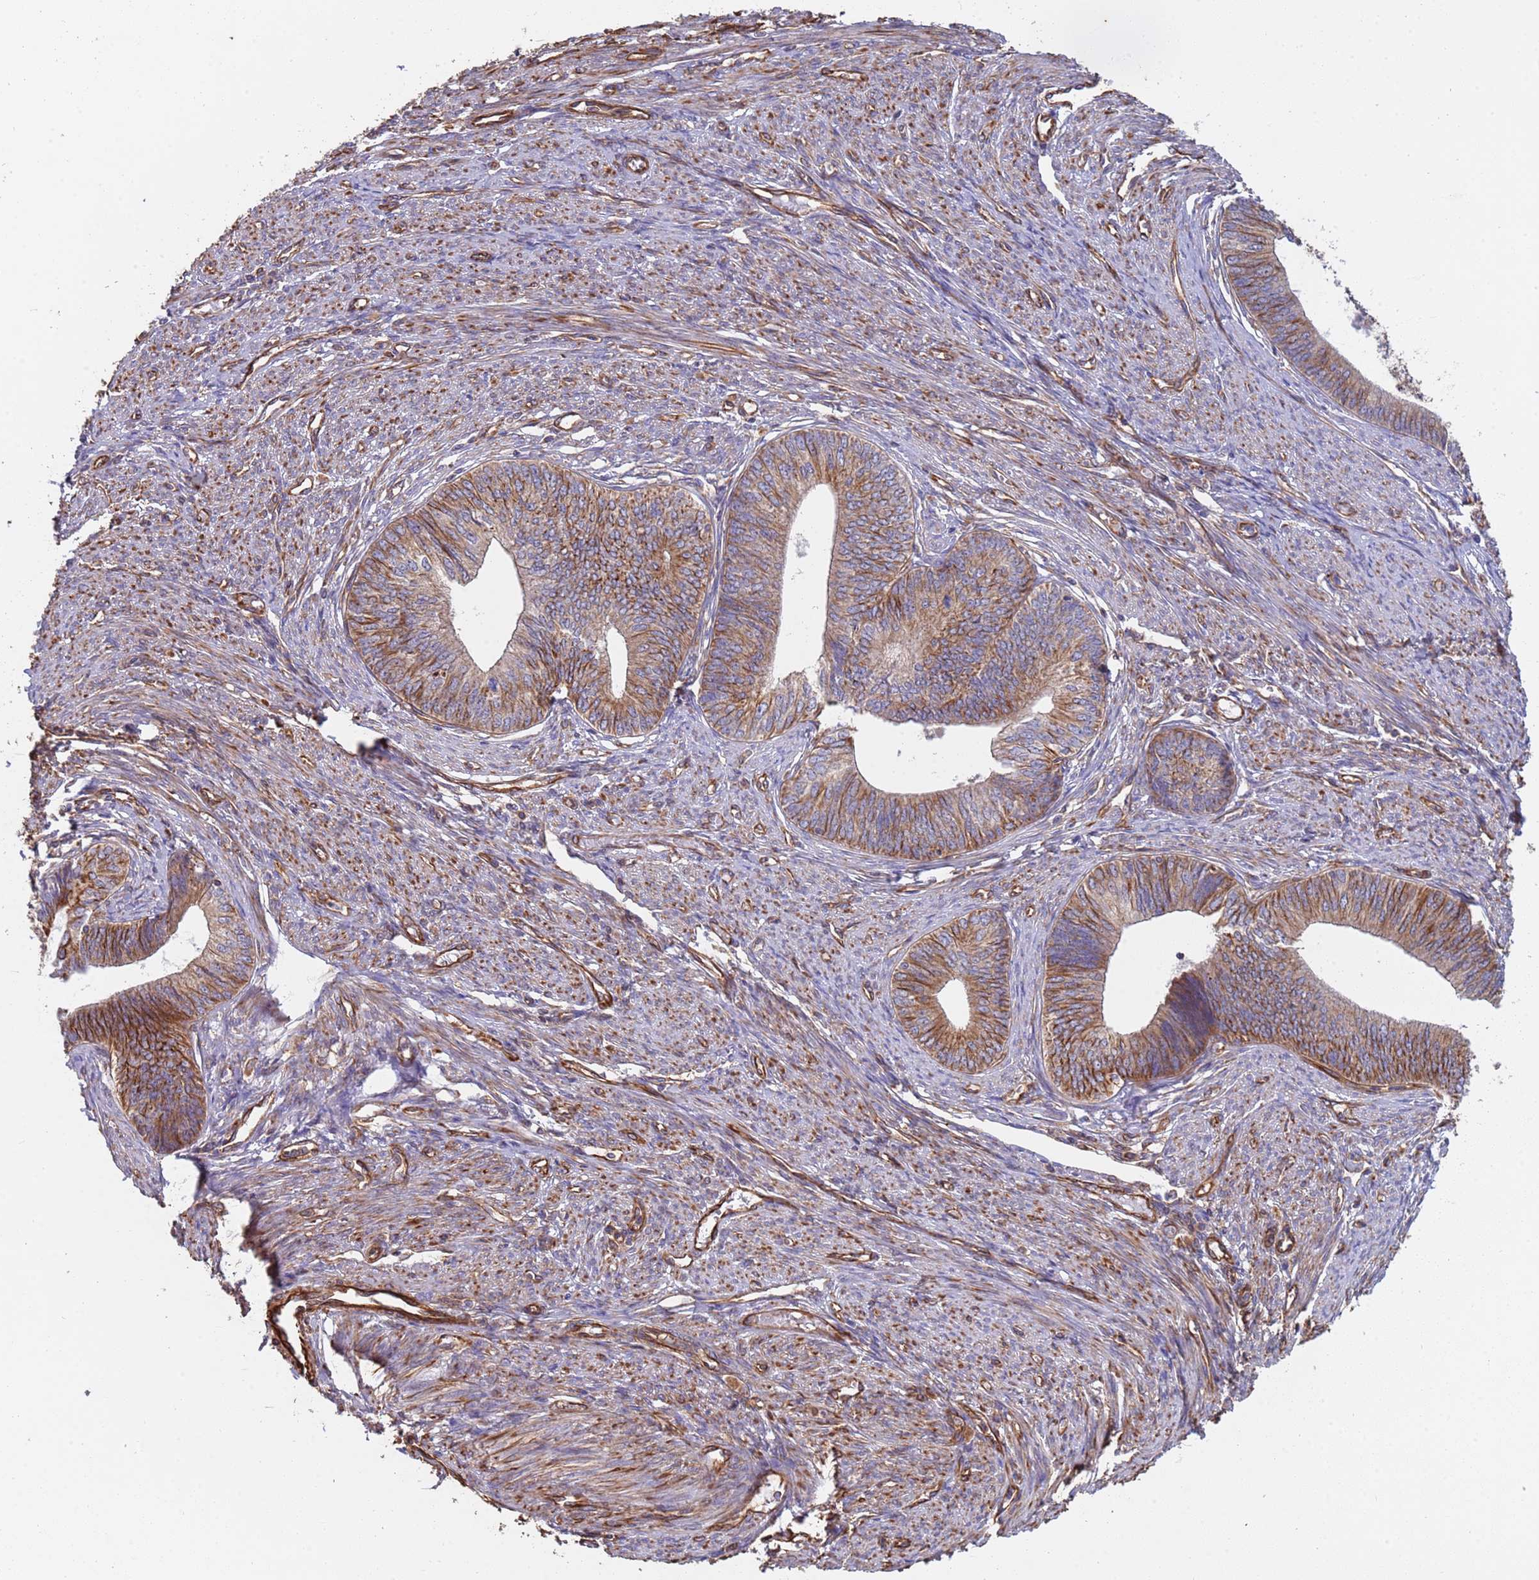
{"staining": {"intensity": "moderate", "quantity": ">75%", "location": "cytoplasmic/membranous"}, "tissue": "endometrial cancer", "cell_type": "Tumor cells", "image_type": "cancer", "snomed": [{"axis": "morphology", "description": "Adenocarcinoma, NOS"}, {"axis": "topography", "description": "Endometrium"}], "caption": "A brown stain highlights moderate cytoplasmic/membranous staining of a protein in endometrial adenocarcinoma tumor cells.", "gene": "NUDT12", "patient": {"sex": "female", "age": 68}}